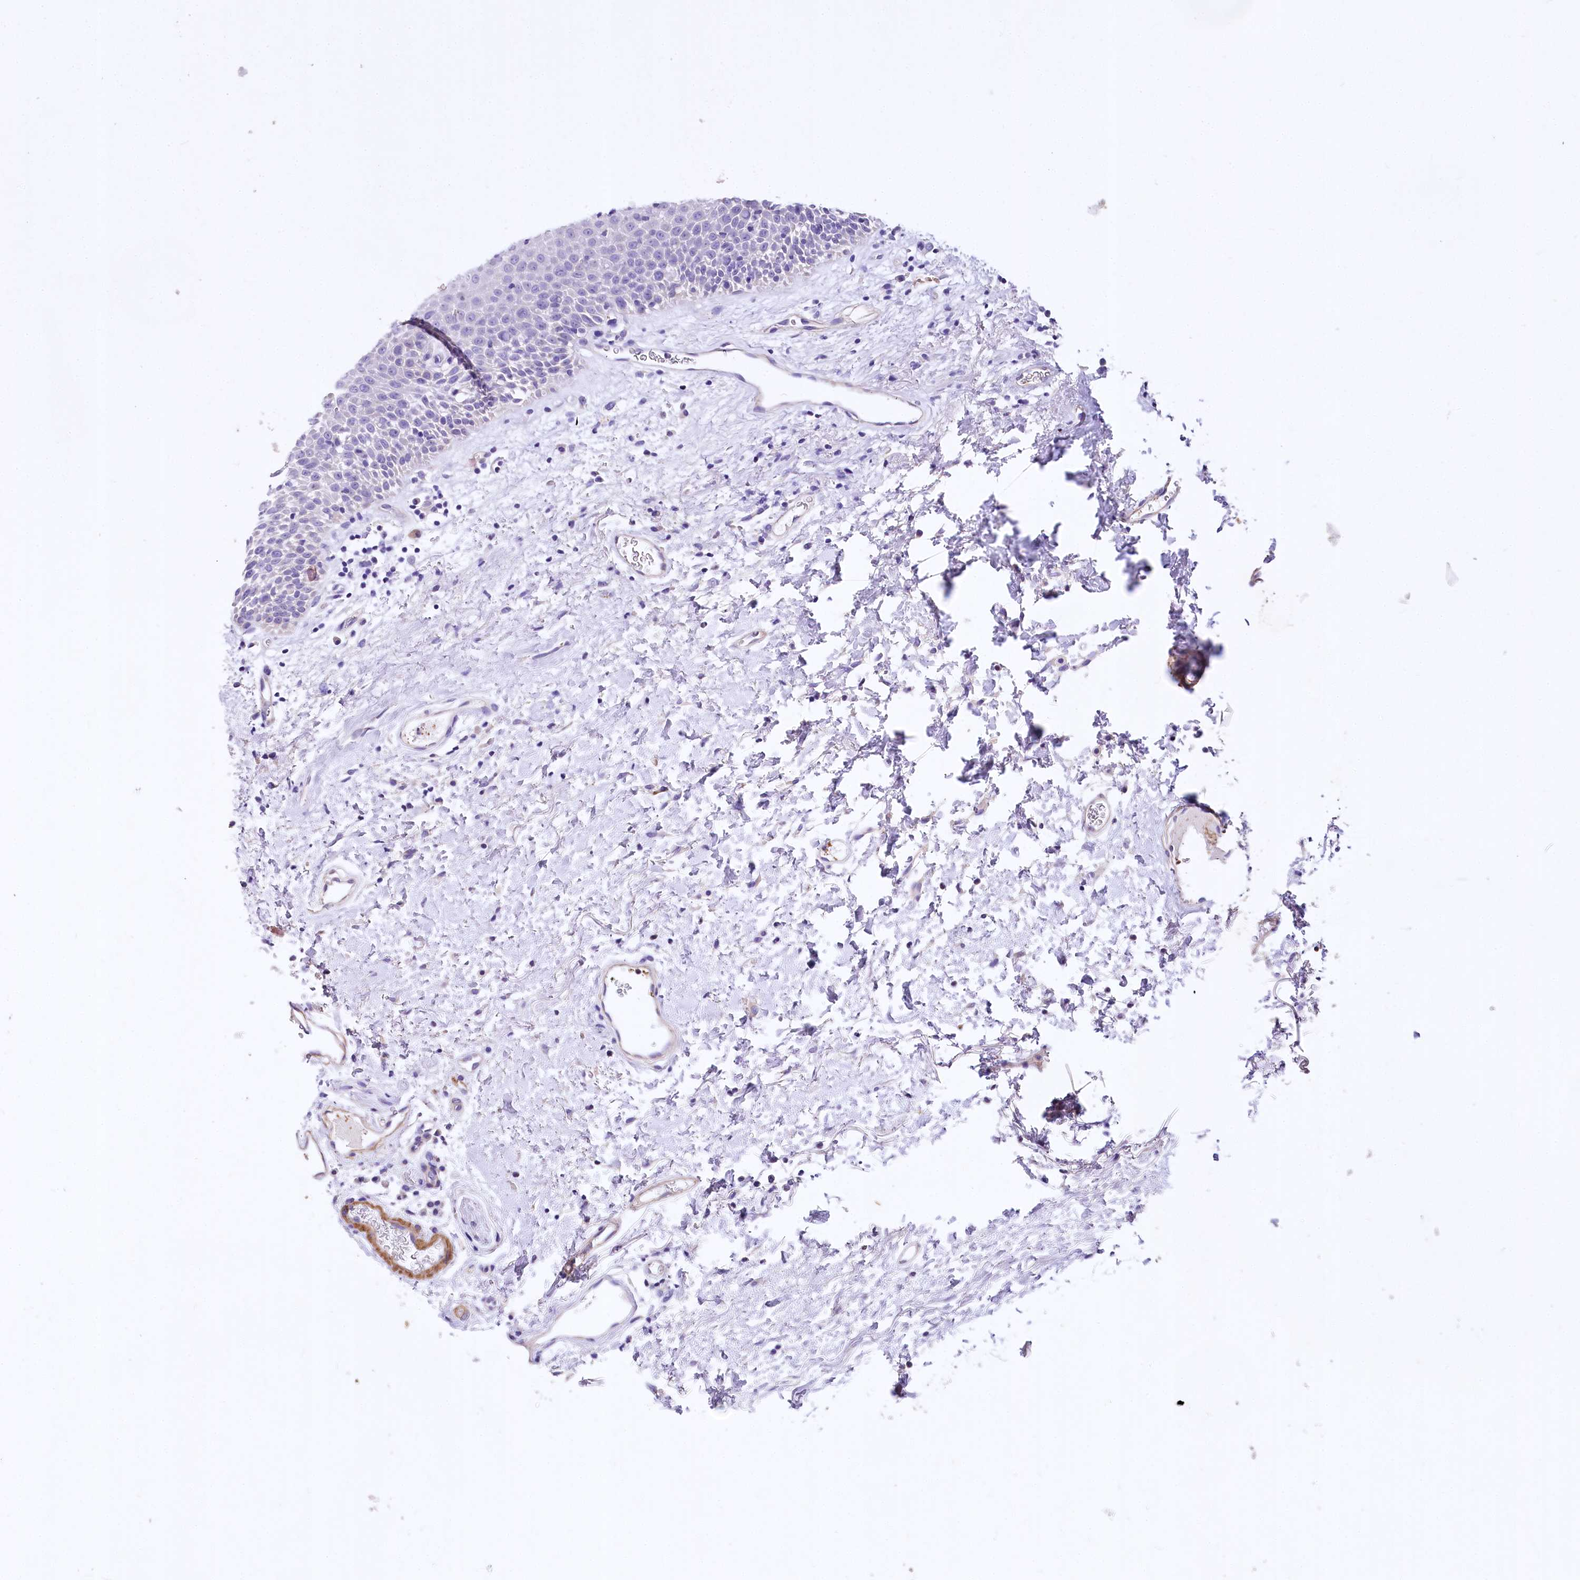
{"staining": {"intensity": "negative", "quantity": "none", "location": "none"}, "tissue": "oral mucosa", "cell_type": "Squamous epithelial cells", "image_type": "normal", "snomed": [{"axis": "morphology", "description": "Normal tissue, NOS"}, {"axis": "topography", "description": "Oral tissue"}], "caption": "DAB immunohistochemical staining of unremarkable oral mucosa displays no significant positivity in squamous epithelial cells.", "gene": "RDH16", "patient": {"sex": "male", "age": 74}}